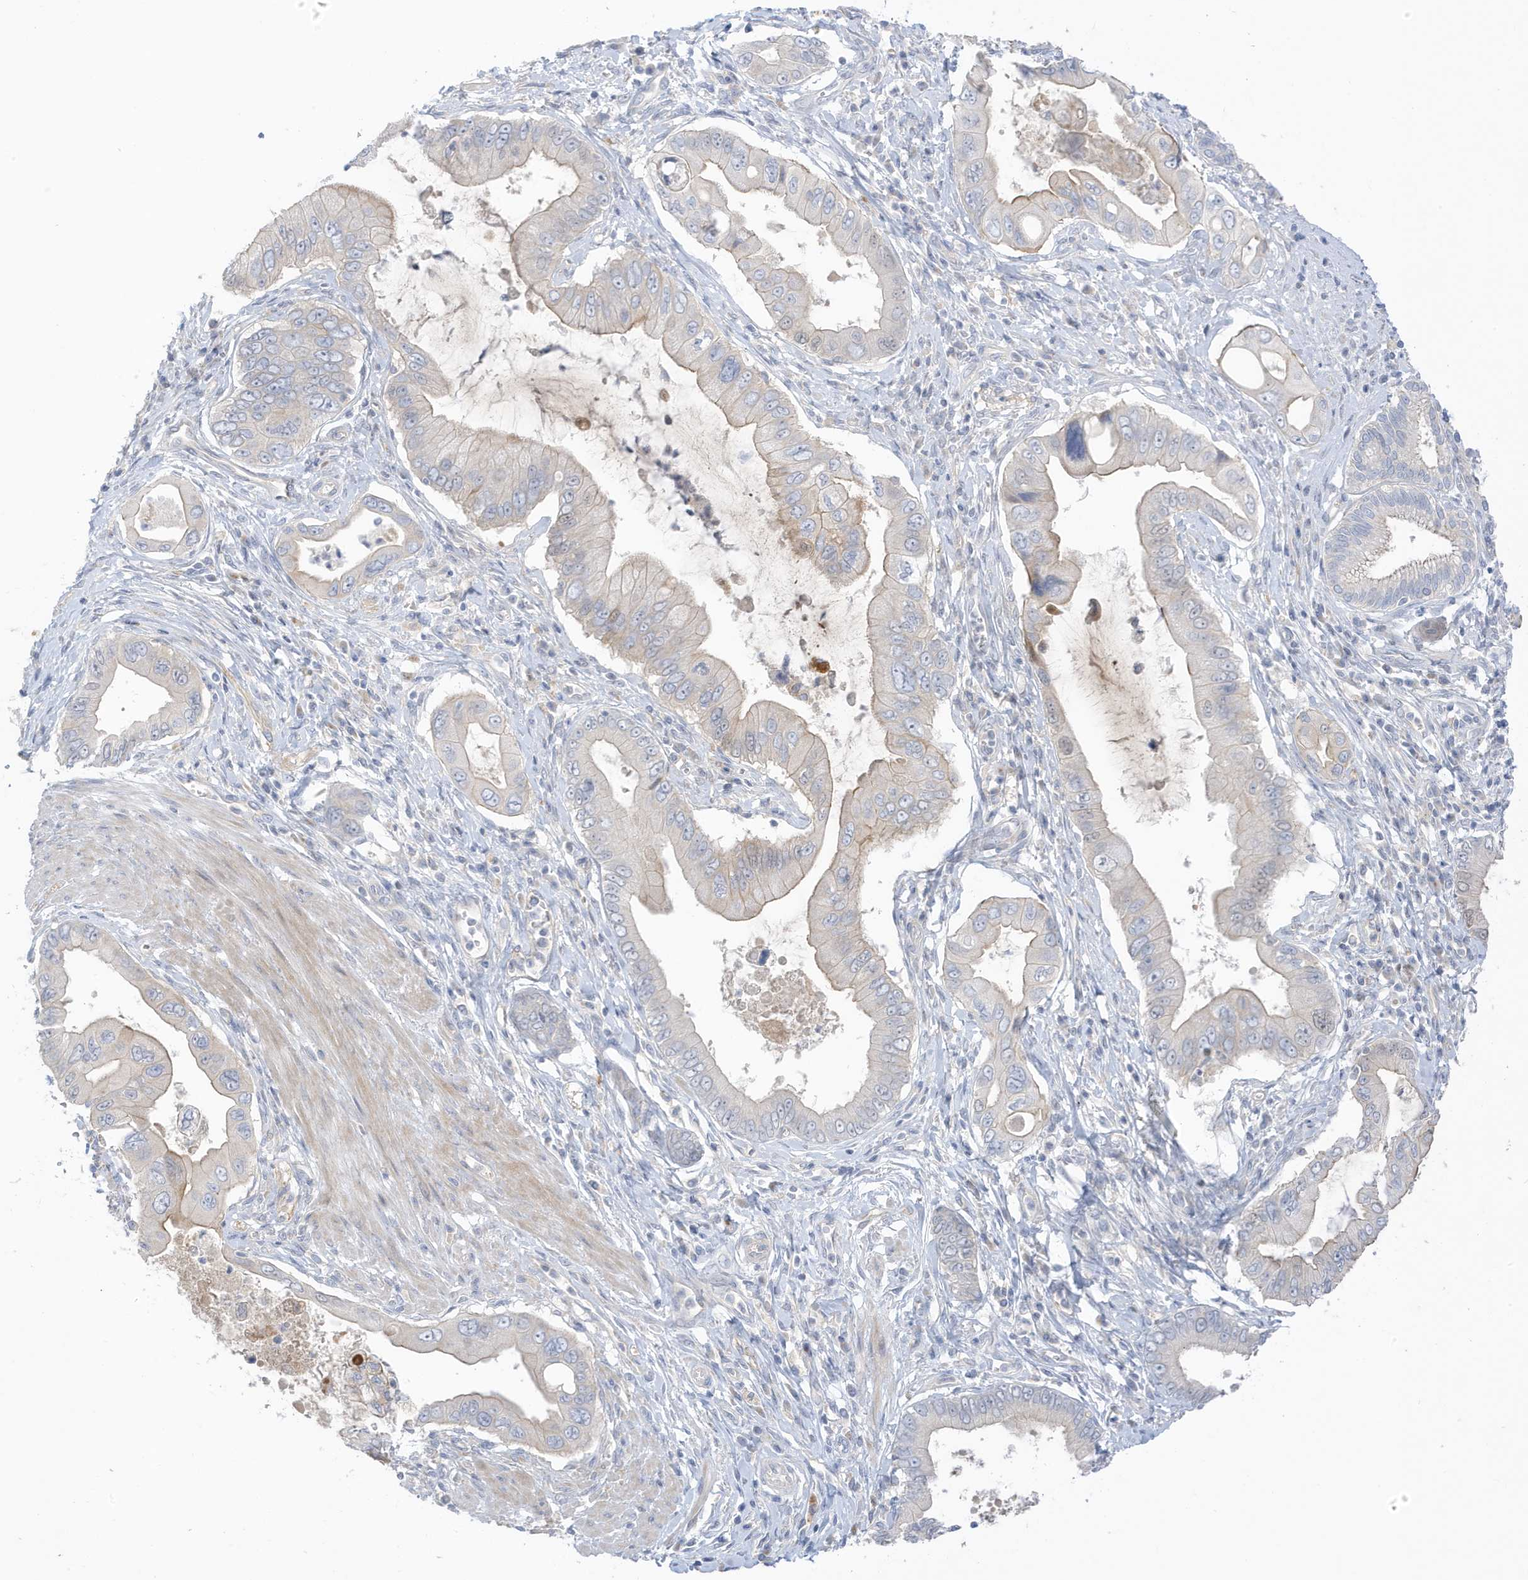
{"staining": {"intensity": "weak", "quantity": "<25%", "location": "cytoplasmic/membranous"}, "tissue": "pancreatic cancer", "cell_type": "Tumor cells", "image_type": "cancer", "snomed": [{"axis": "morphology", "description": "Adenocarcinoma, NOS"}, {"axis": "topography", "description": "Pancreas"}], "caption": "The image exhibits no staining of tumor cells in pancreatic cancer (adenocarcinoma).", "gene": "ATP13A5", "patient": {"sex": "male", "age": 78}}